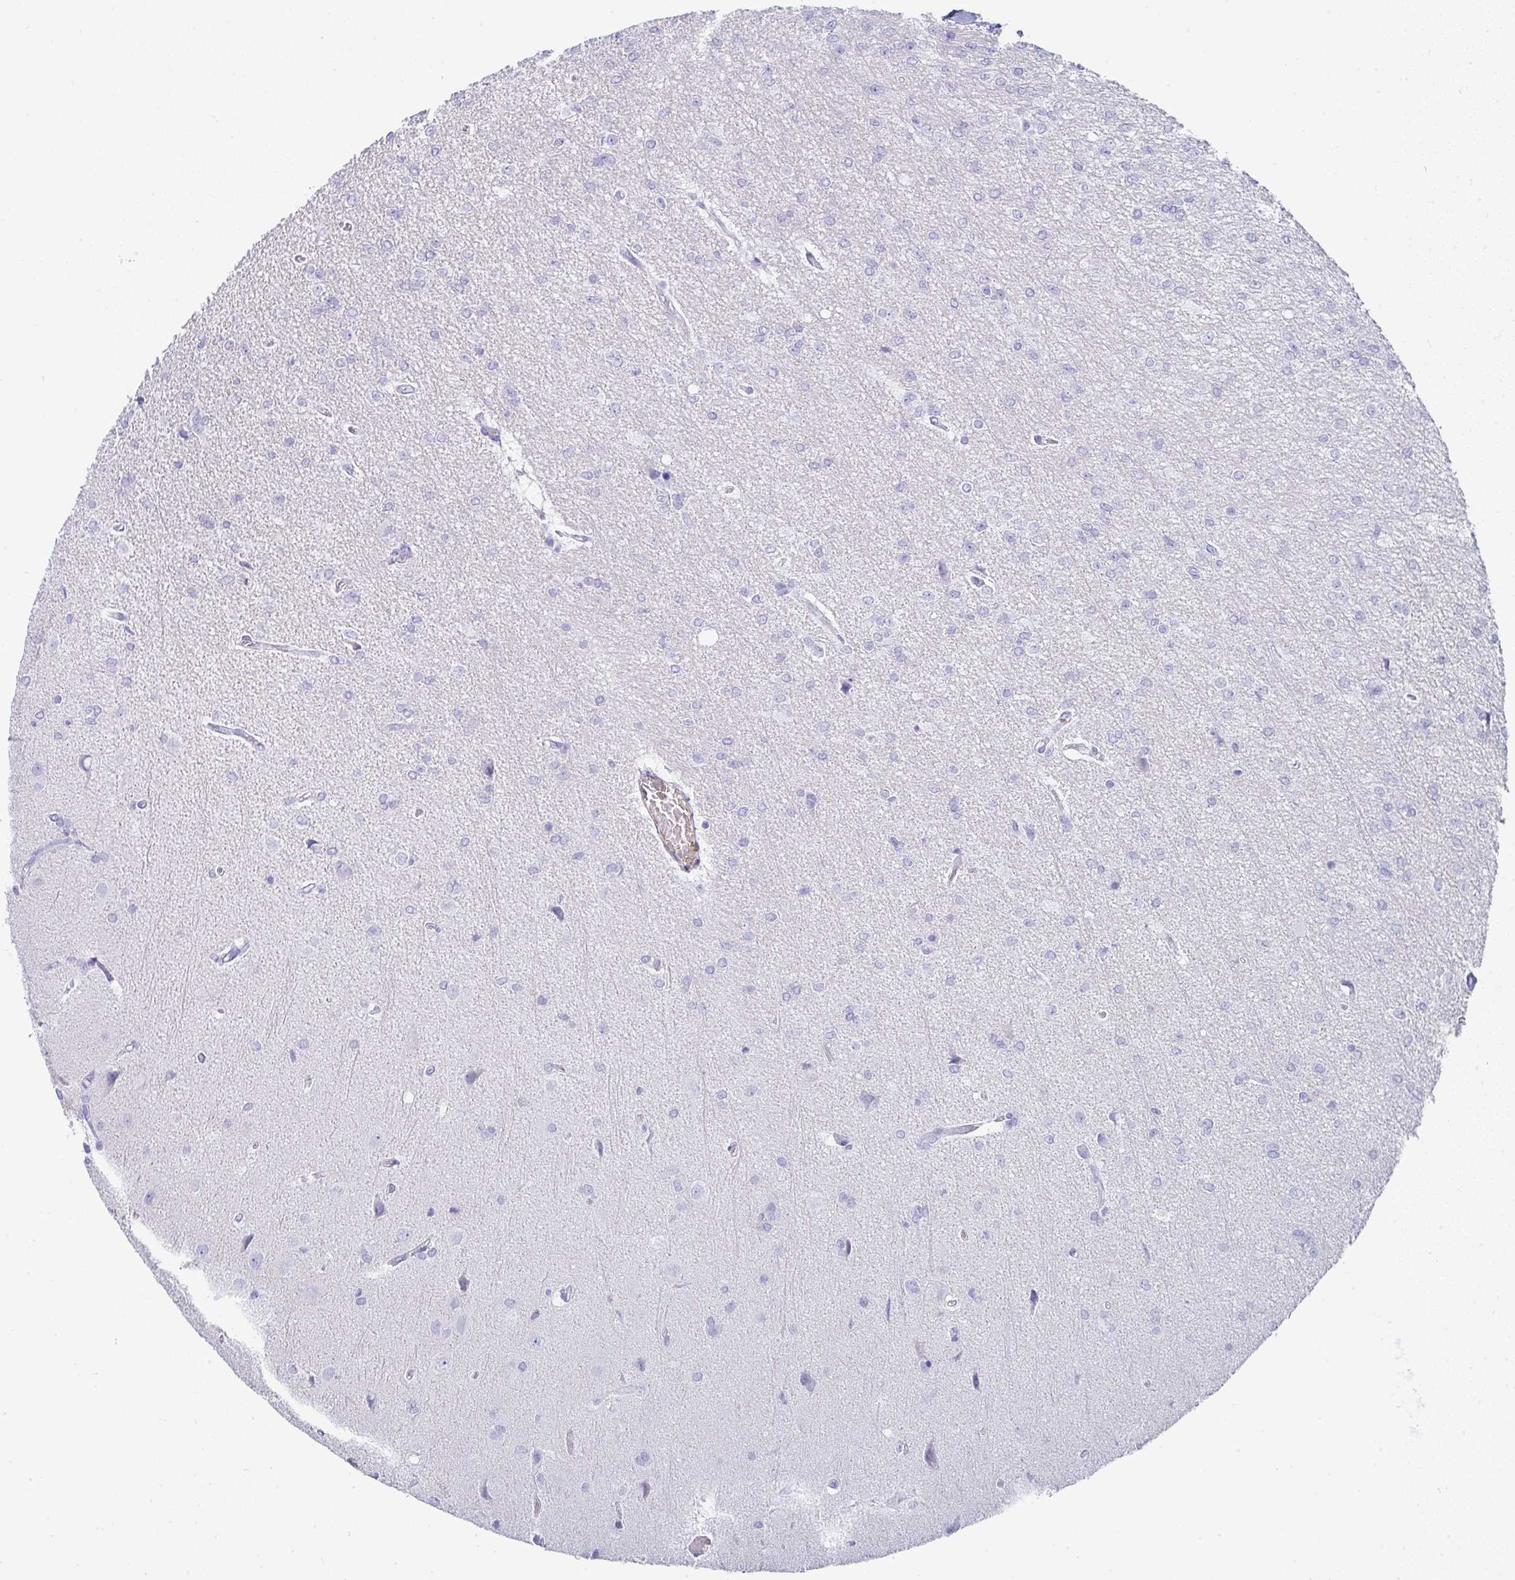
{"staining": {"intensity": "negative", "quantity": "none", "location": "none"}, "tissue": "glioma", "cell_type": "Tumor cells", "image_type": "cancer", "snomed": [{"axis": "morphology", "description": "Glioma, malignant, Low grade"}, {"axis": "topography", "description": "Brain"}], "caption": "Immunohistochemistry (IHC) of glioma reveals no staining in tumor cells.", "gene": "PRND", "patient": {"sex": "male", "age": 26}}